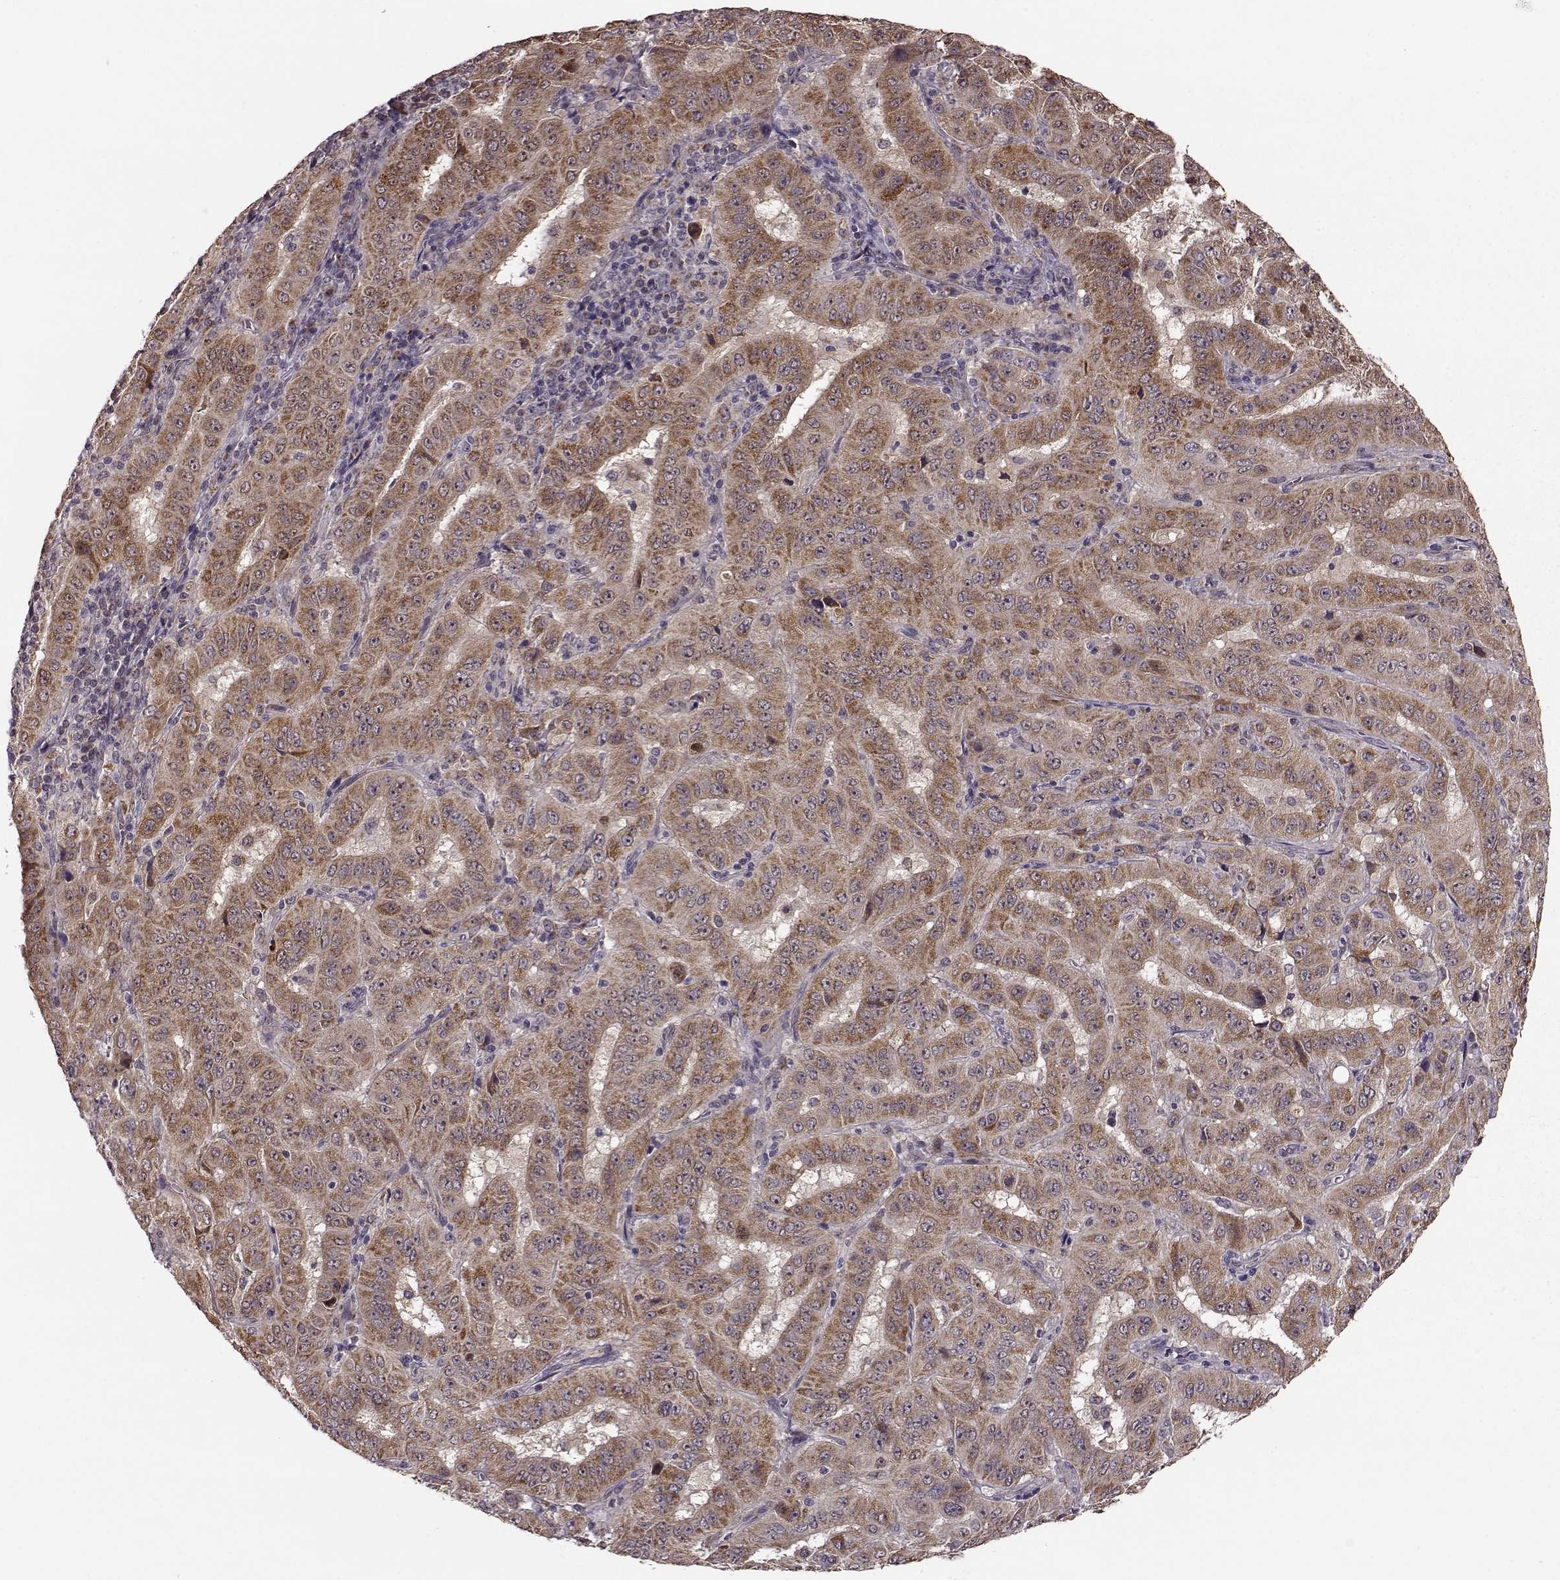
{"staining": {"intensity": "moderate", "quantity": ">75%", "location": "cytoplasmic/membranous"}, "tissue": "pancreatic cancer", "cell_type": "Tumor cells", "image_type": "cancer", "snomed": [{"axis": "morphology", "description": "Adenocarcinoma, NOS"}, {"axis": "topography", "description": "Pancreas"}], "caption": "Immunohistochemical staining of pancreatic adenocarcinoma shows medium levels of moderate cytoplasmic/membranous staining in approximately >75% of tumor cells. The staining was performed using DAB (3,3'-diaminobenzidine), with brown indicating positive protein expression. Nuclei are stained blue with hematoxylin.", "gene": "PUDP", "patient": {"sex": "male", "age": 63}}